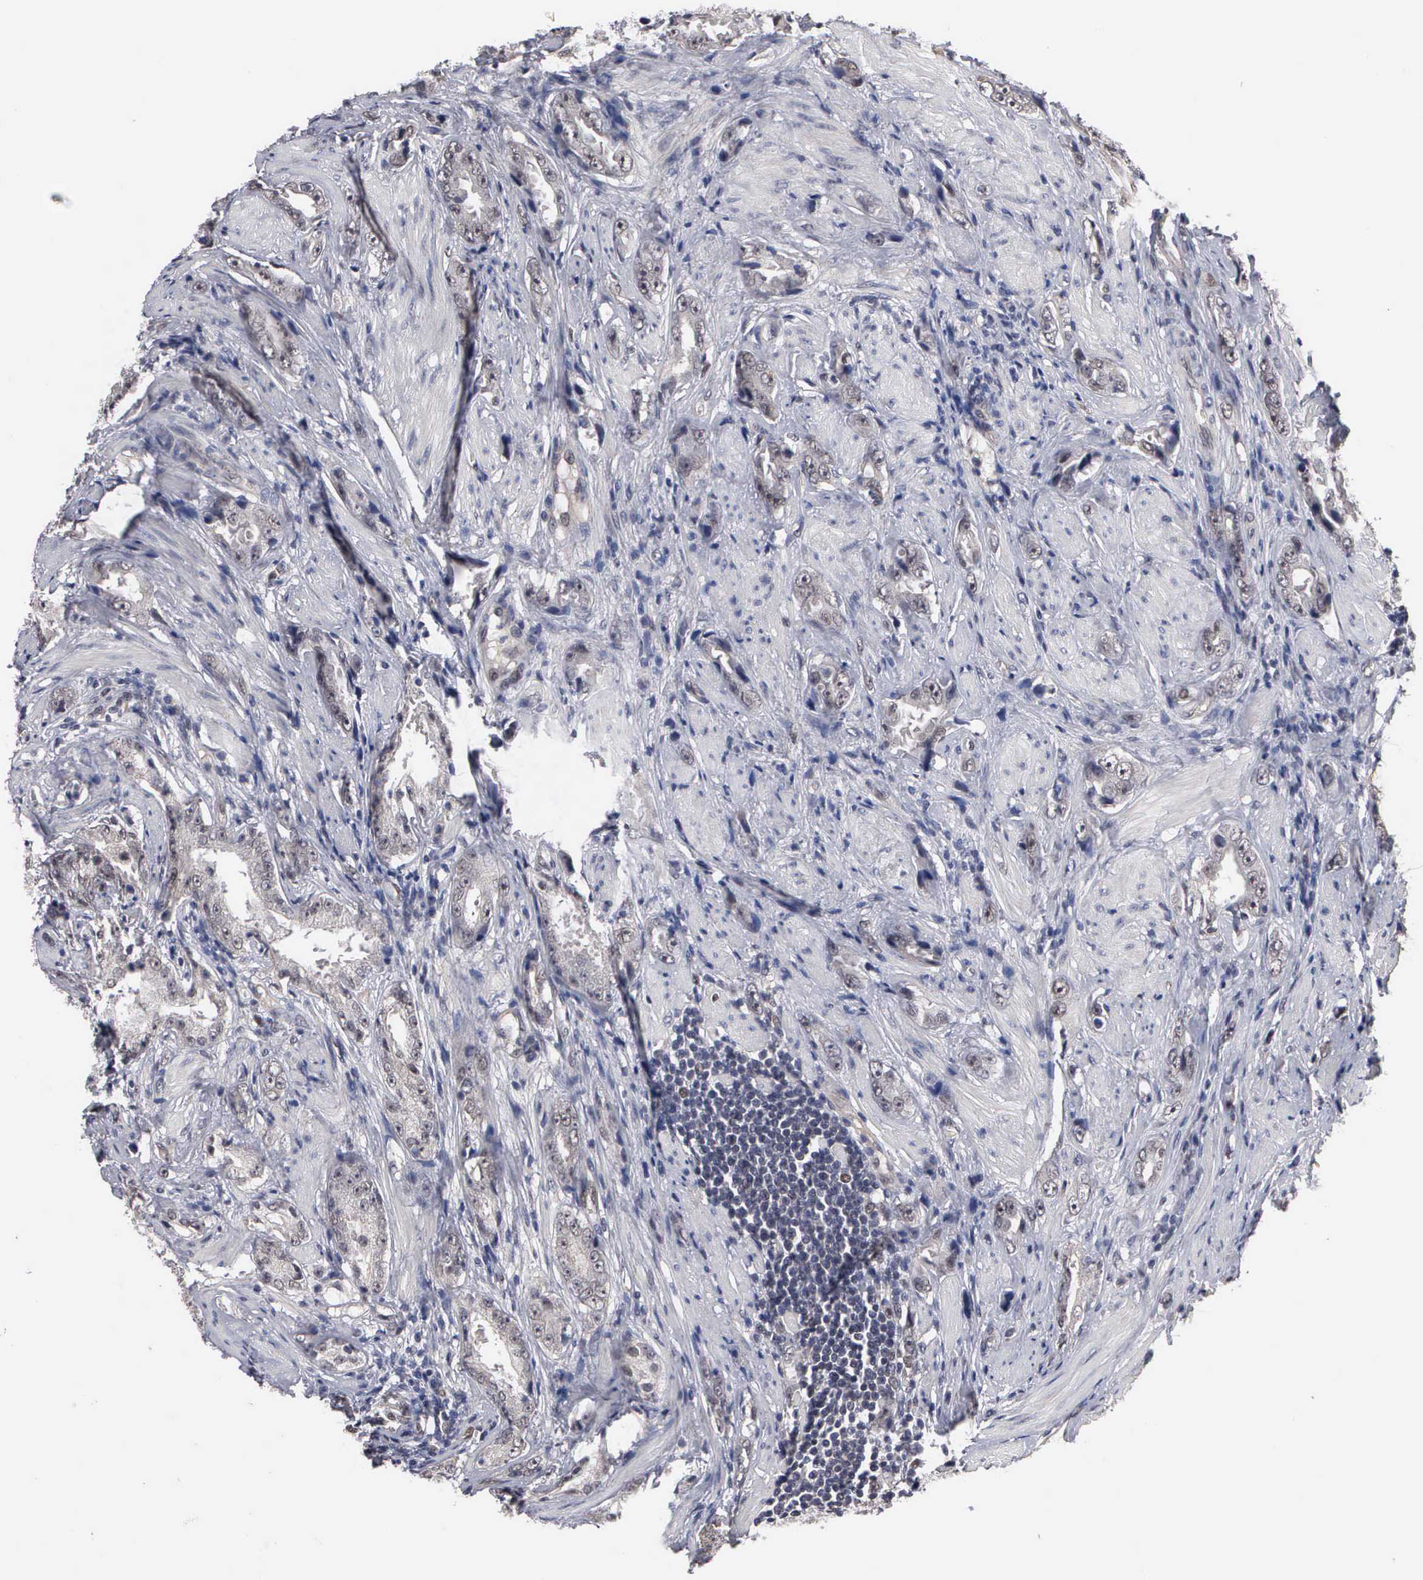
{"staining": {"intensity": "weak", "quantity": "<25%", "location": "nuclear"}, "tissue": "prostate cancer", "cell_type": "Tumor cells", "image_type": "cancer", "snomed": [{"axis": "morphology", "description": "Adenocarcinoma, Medium grade"}, {"axis": "topography", "description": "Prostate"}], "caption": "Immunohistochemistry micrograph of human prostate cancer (adenocarcinoma (medium-grade)) stained for a protein (brown), which demonstrates no expression in tumor cells.", "gene": "ZBTB33", "patient": {"sex": "male", "age": 53}}